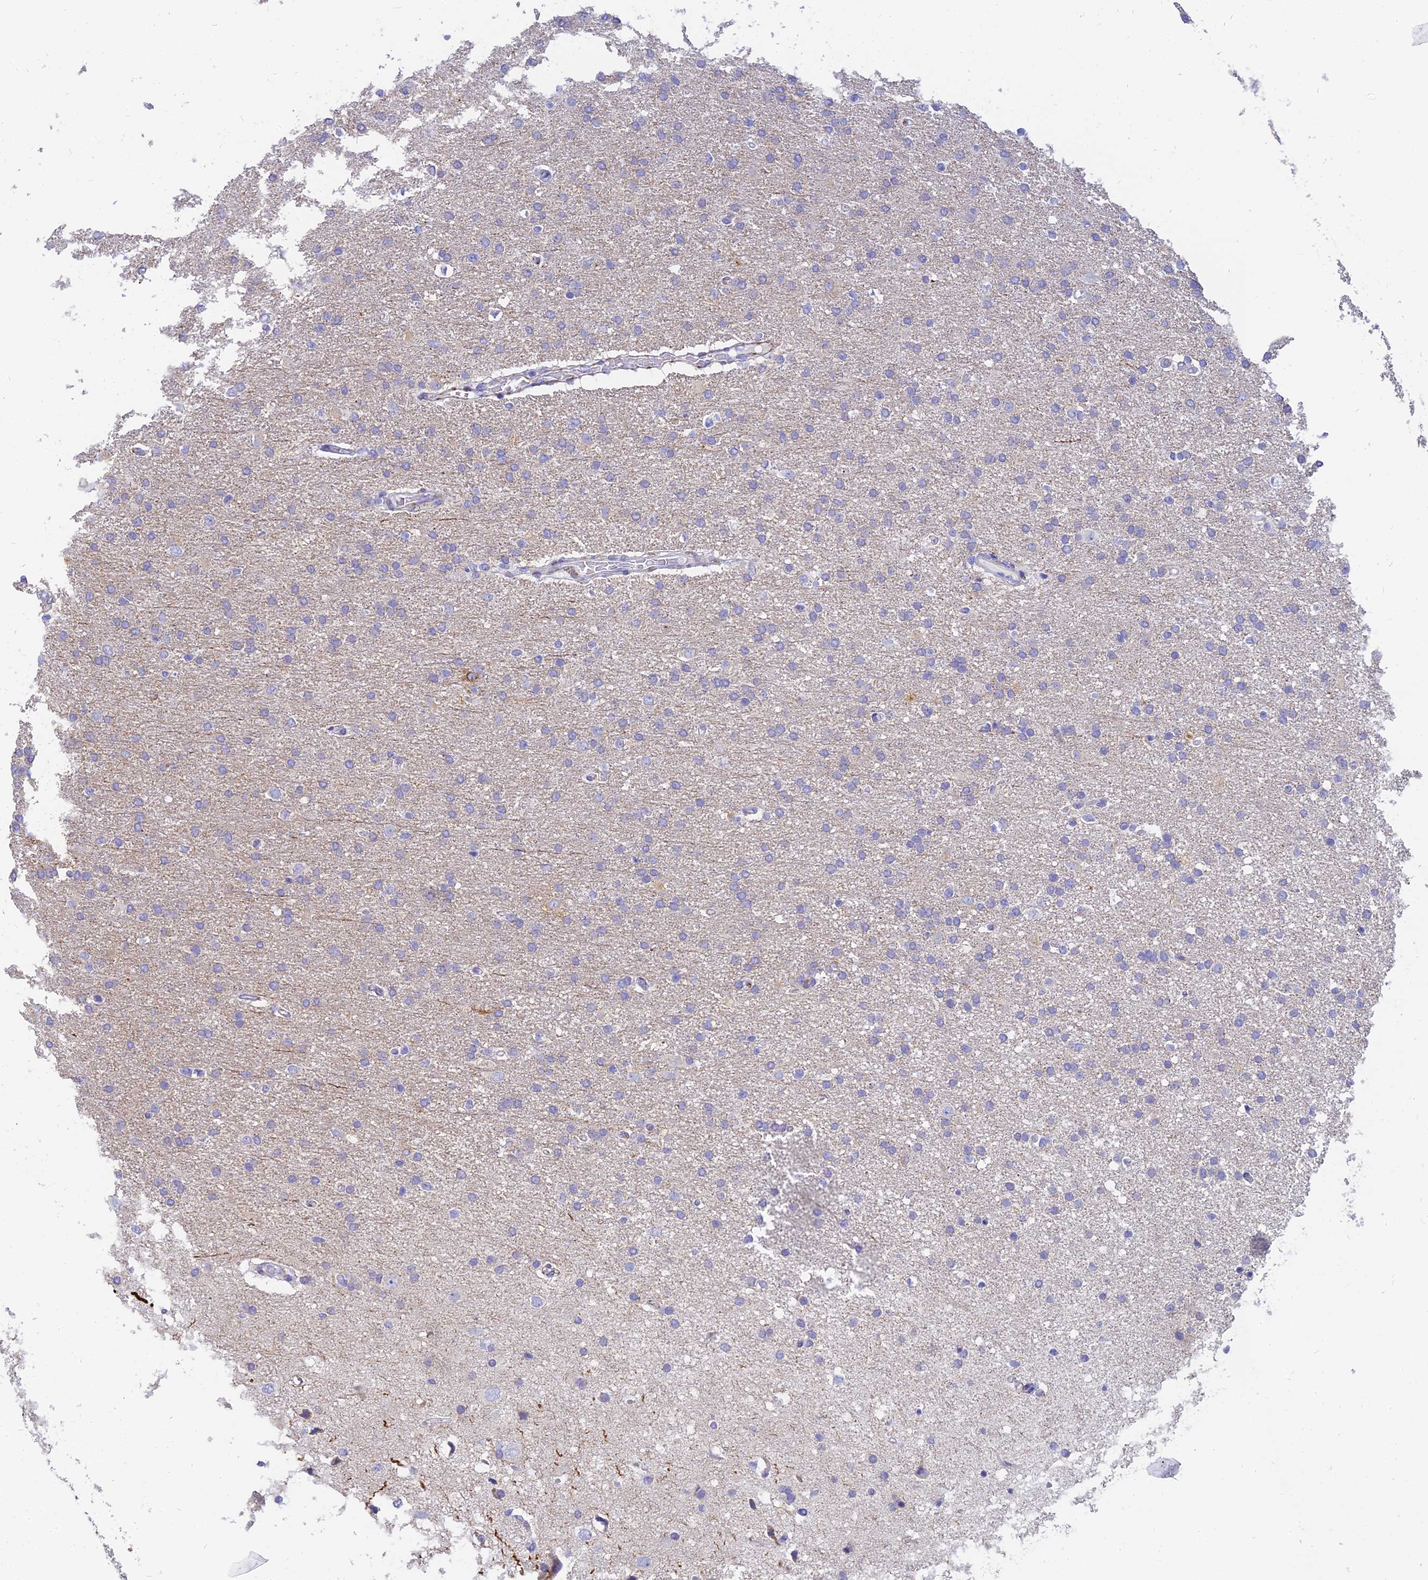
{"staining": {"intensity": "negative", "quantity": "none", "location": "none"}, "tissue": "glioma", "cell_type": "Tumor cells", "image_type": "cancer", "snomed": [{"axis": "morphology", "description": "Glioma, malignant, High grade"}, {"axis": "topography", "description": "Brain"}], "caption": "The photomicrograph displays no significant positivity in tumor cells of malignant high-grade glioma. (Stains: DAB immunohistochemistry (IHC) with hematoxylin counter stain, Microscopy: brightfield microscopy at high magnification).", "gene": "SLC36A2", "patient": {"sex": "male", "age": 72}}